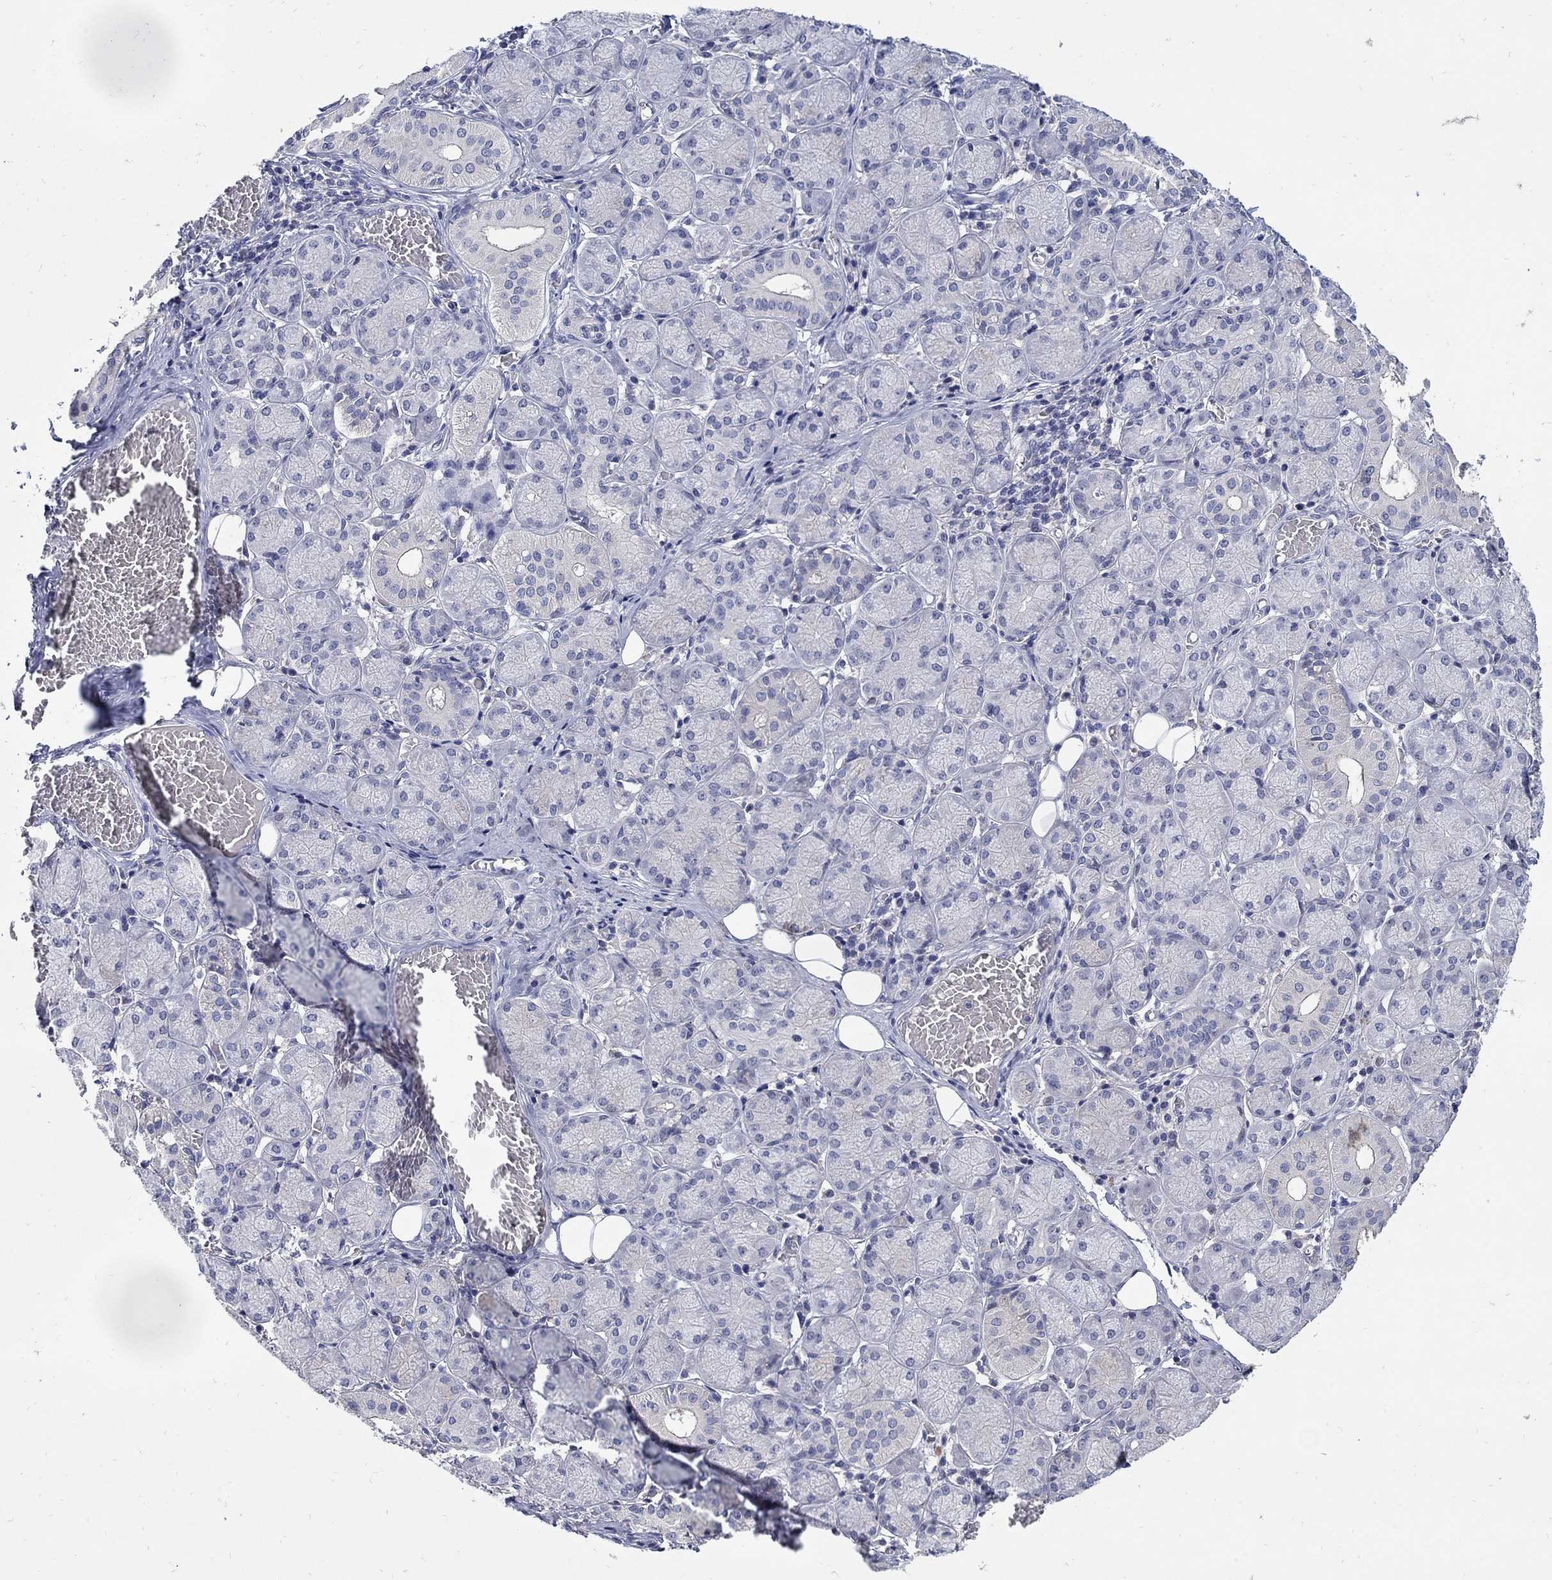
{"staining": {"intensity": "negative", "quantity": "none", "location": "none"}, "tissue": "salivary gland", "cell_type": "Glandular cells", "image_type": "normal", "snomed": [{"axis": "morphology", "description": "Normal tissue, NOS"}, {"axis": "topography", "description": "Salivary gland"}, {"axis": "topography", "description": "Peripheral nerve tissue"}], "caption": "Immunohistochemistry of normal human salivary gland demonstrates no positivity in glandular cells. (DAB immunohistochemistry visualized using brightfield microscopy, high magnification).", "gene": "CETN1", "patient": {"sex": "female", "age": 24}}